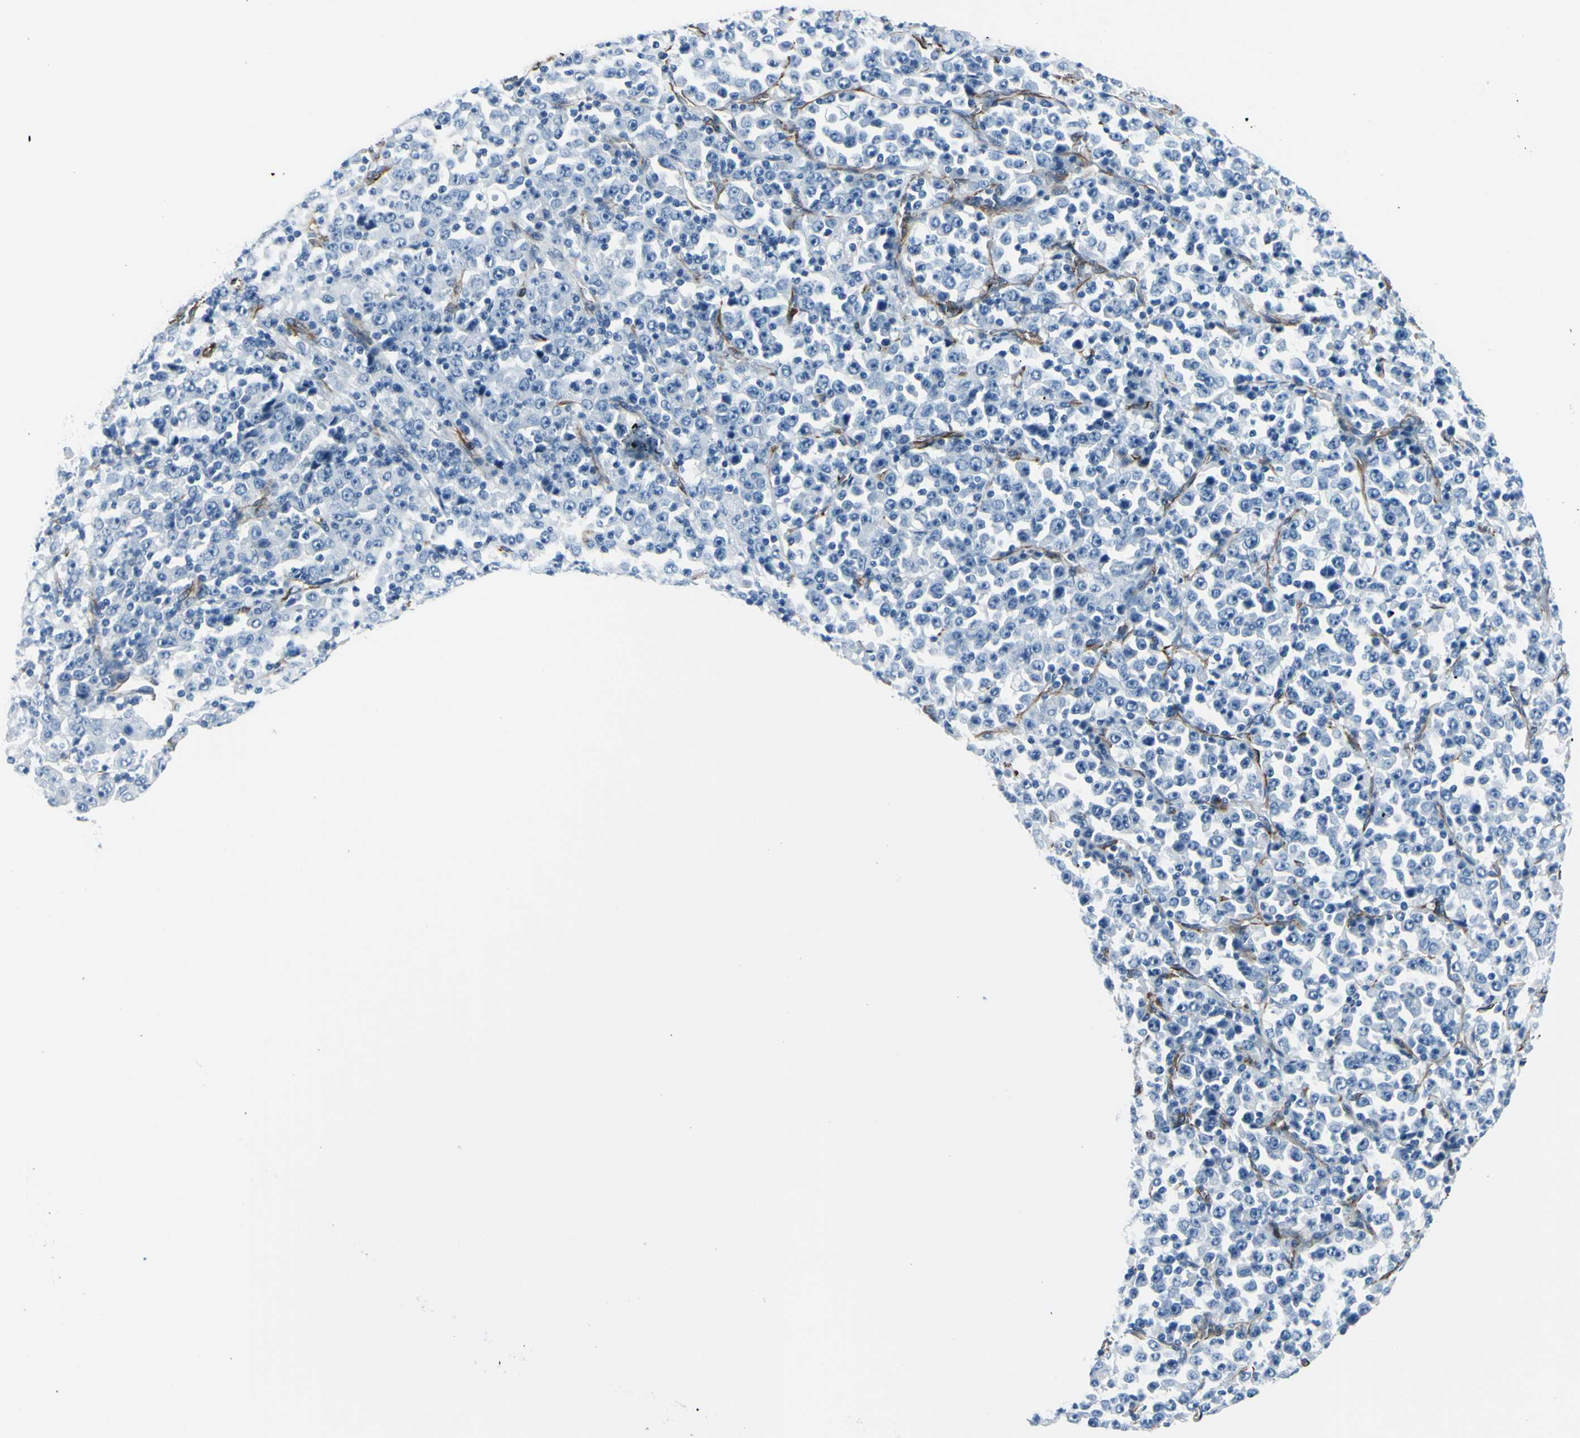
{"staining": {"intensity": "negative", "quantity": "none", "location": "none"}, "tissue": "stomach cancer", "cell_type": "Tumor cells", "image_type": "cancer", "snomed": [{"axis": "morphology", "description": "Normal tissue, NOS"}, {"axis": "morphology", "description": "Adenocarcinoma, NOS"}, {"axis": "topography", "description": "Stomach, upper"}, {"axis": "topography", "description": "Stomach"}], "caption": "The IHC photomicrograph has no significant positivity in tumor cells of stomach cancer (adenocarcinoma) tissue.", "gene": "PTH2R", "patient": {"sex": "male", "age": 59}}